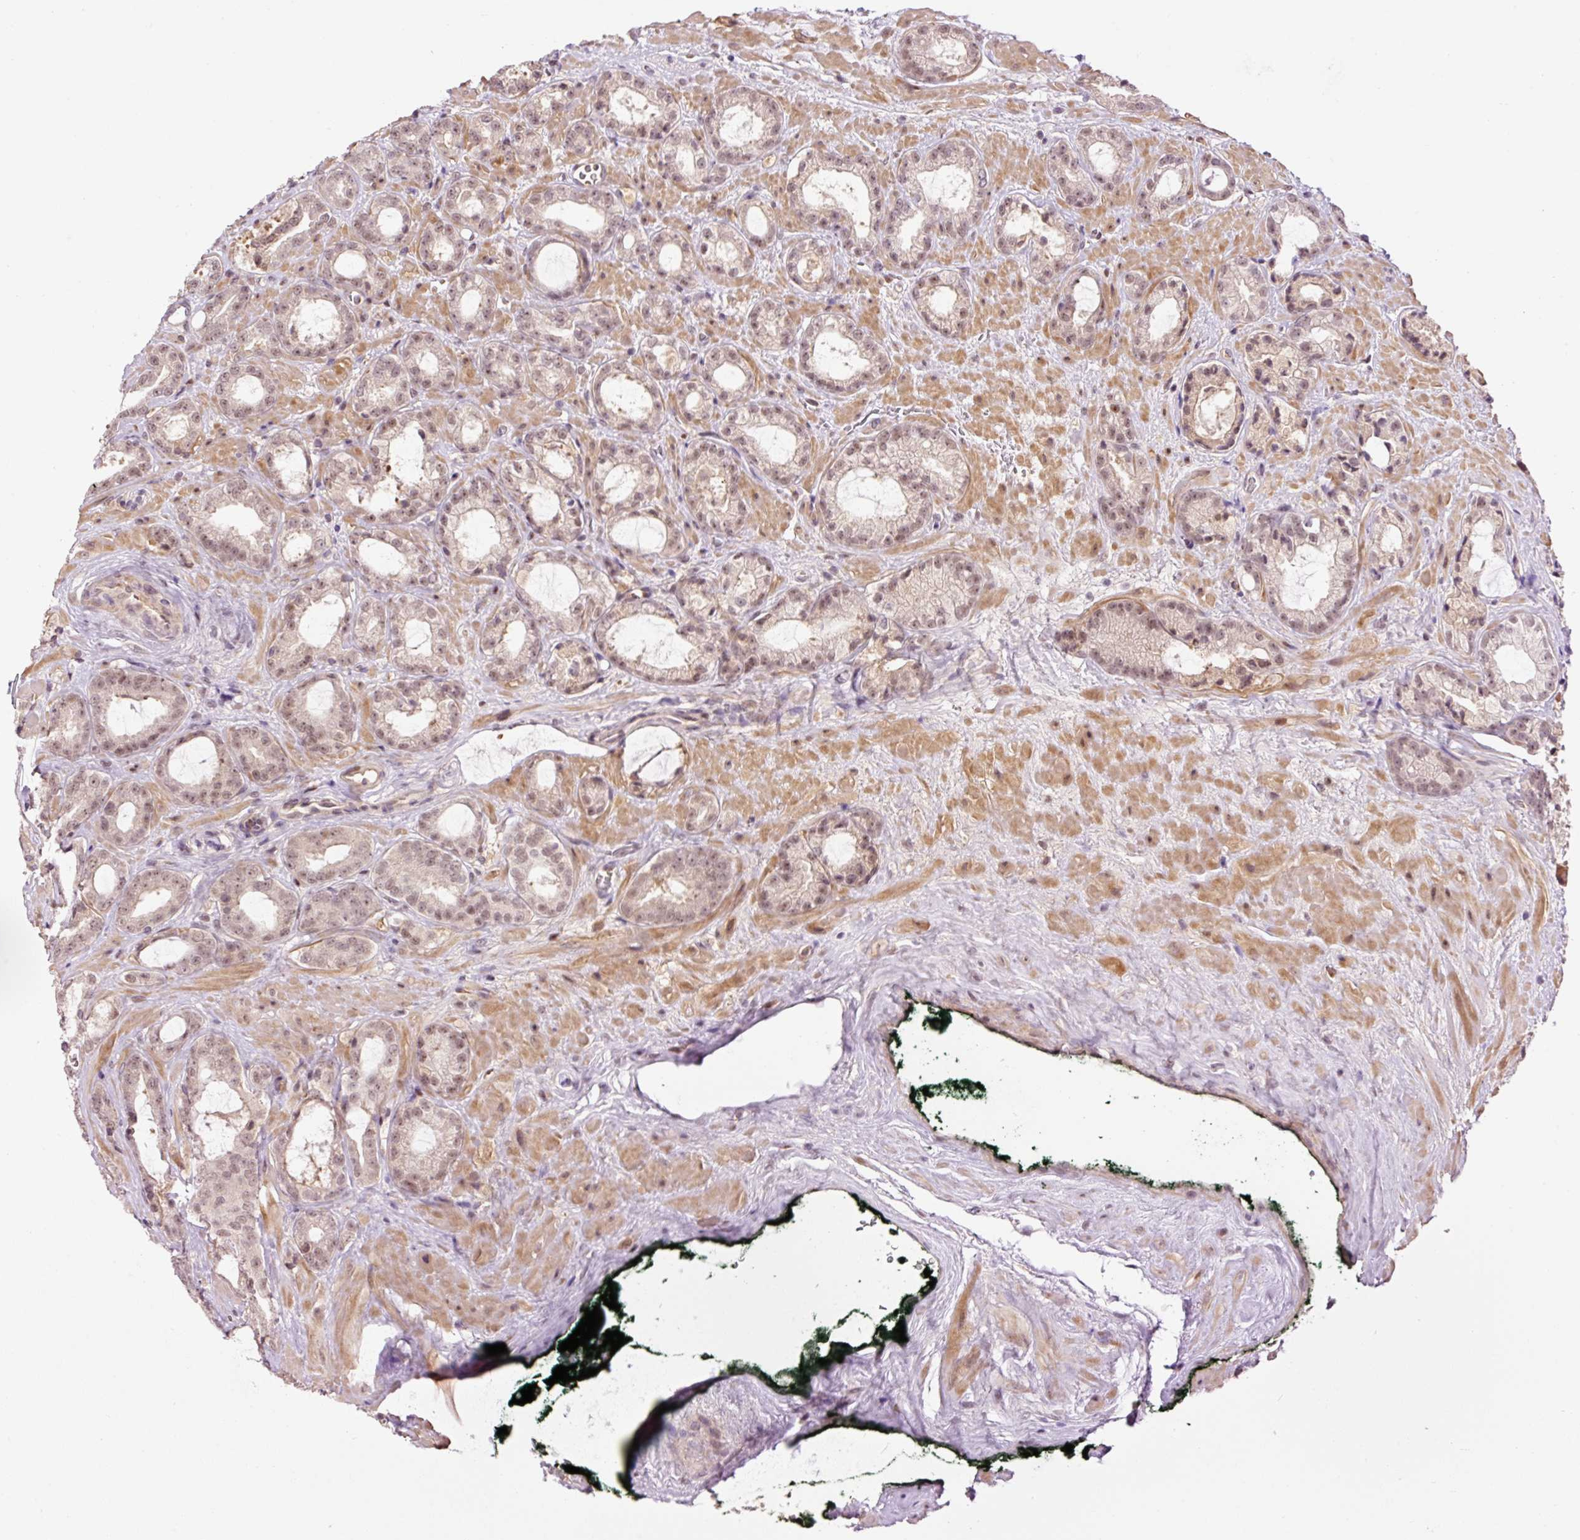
{"staining": {"intensity": "weak", "quantity": "<25%", "location": "nuclear"}, "tissue": "prostate cancer", "cell_type": "Tumor cells", "image_type": "cancer", "snomed": [{"axis": "morphology", "description": "Adenocarcinoma, Low grade"}, {"axis": "topography", "description": "Prostate"}], "caption": "Tumor cells are negative for brown protein staining in prostate cancer (low-grade adenocarcinoma). (IHC, brightfield microscopy, high magnification).", "gene": "DPPA4", "patient": {"sex": "male", "age": 62}}